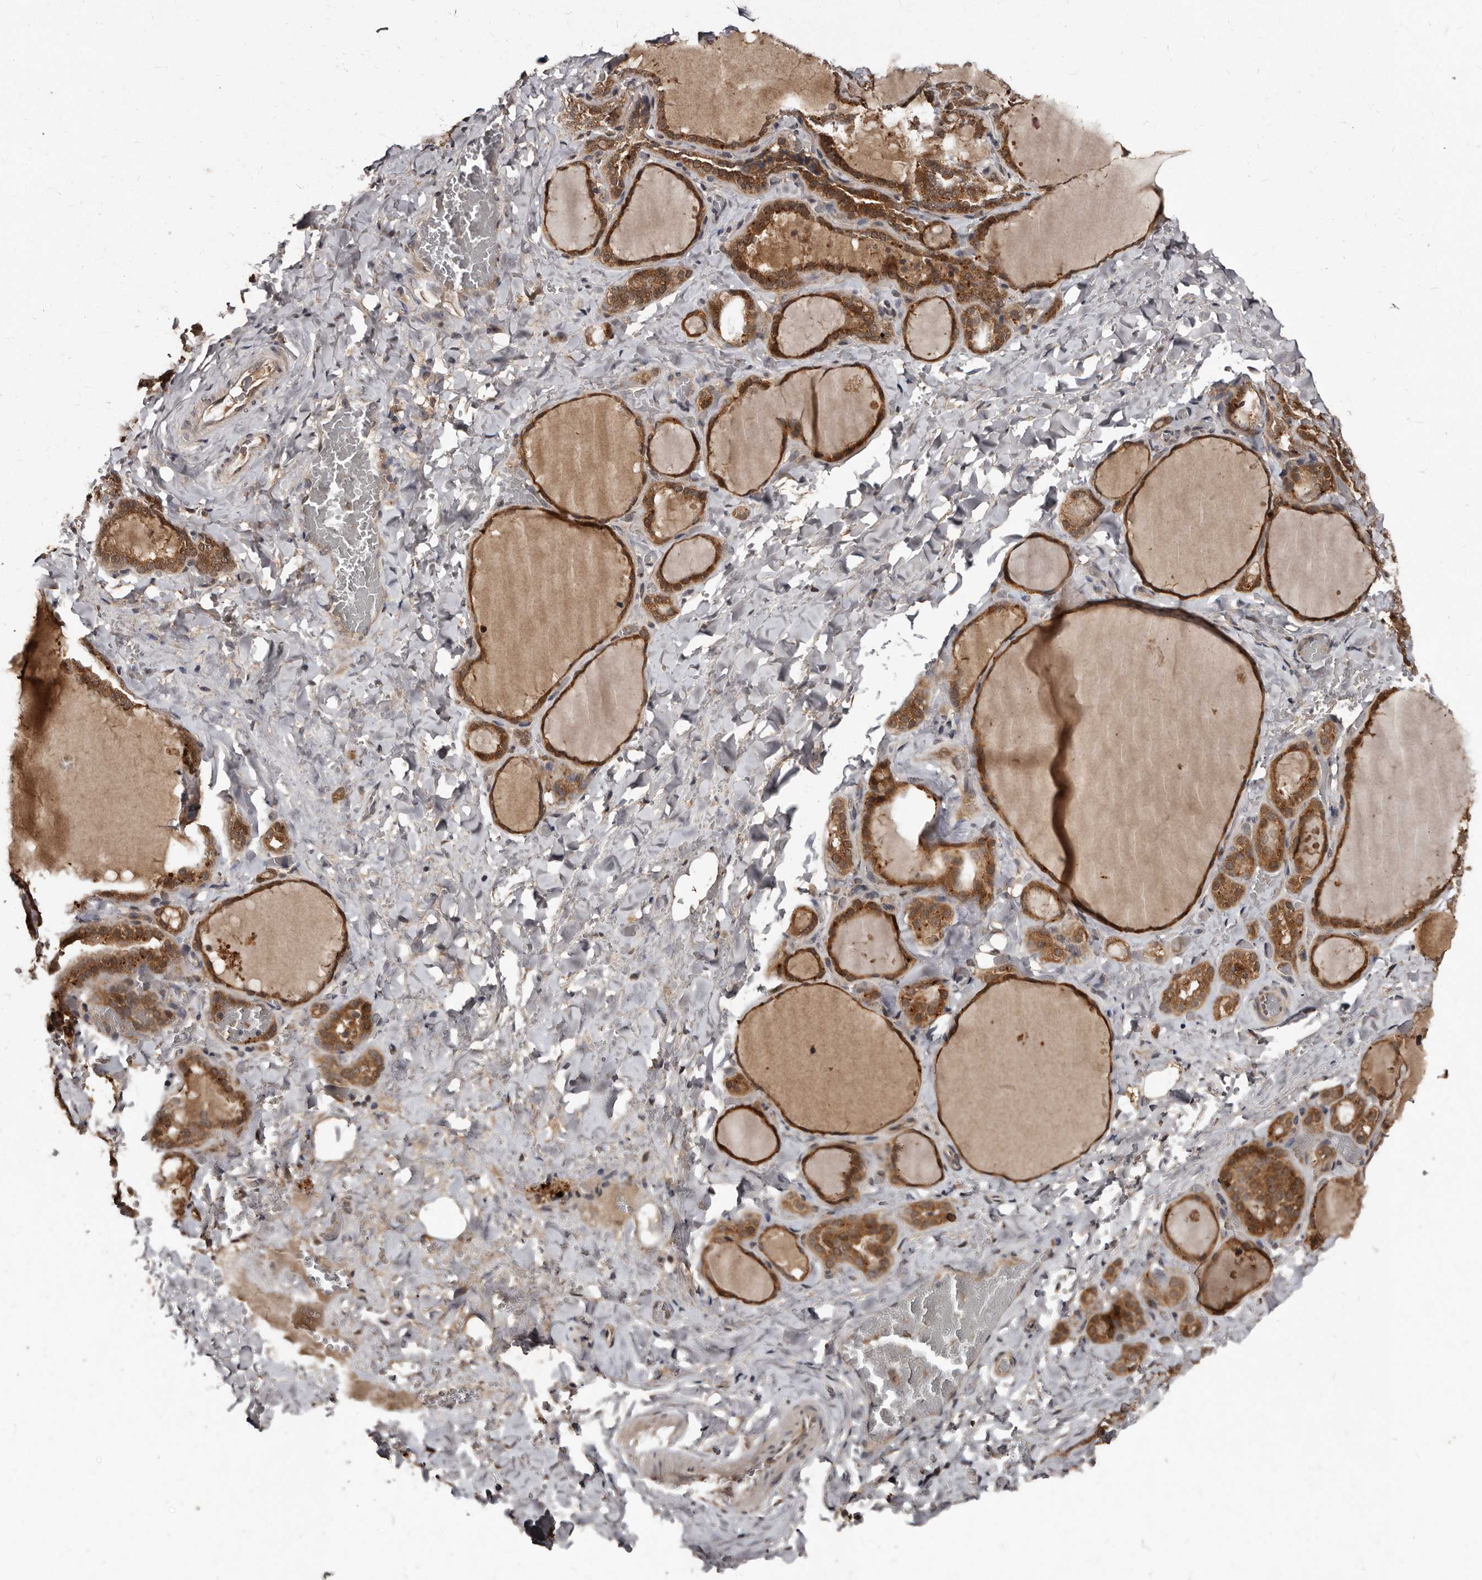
{"staining": {"intensity": "strong", "quantity": ">75%", "location": "cytoplasmic/membranous"}, "tissue": "thyroid gland", "cell_type": "Glandular cells", "image_type": "normal", "snomed": [{"axis": "morphology", "description": "Normal tissue, NOS"}, {"axis": "topography", "description": "Thyroid gland"}], "caption": "Protein staining displays strong cytoplasmic/membranous expression in about >75% of glandular cells in normal thyroid gland. (brown staining indicates protein expression, while blue staining denotes nuclei).", "gene": "PMVK", "patient": {"sex": "female", "age": 22}}